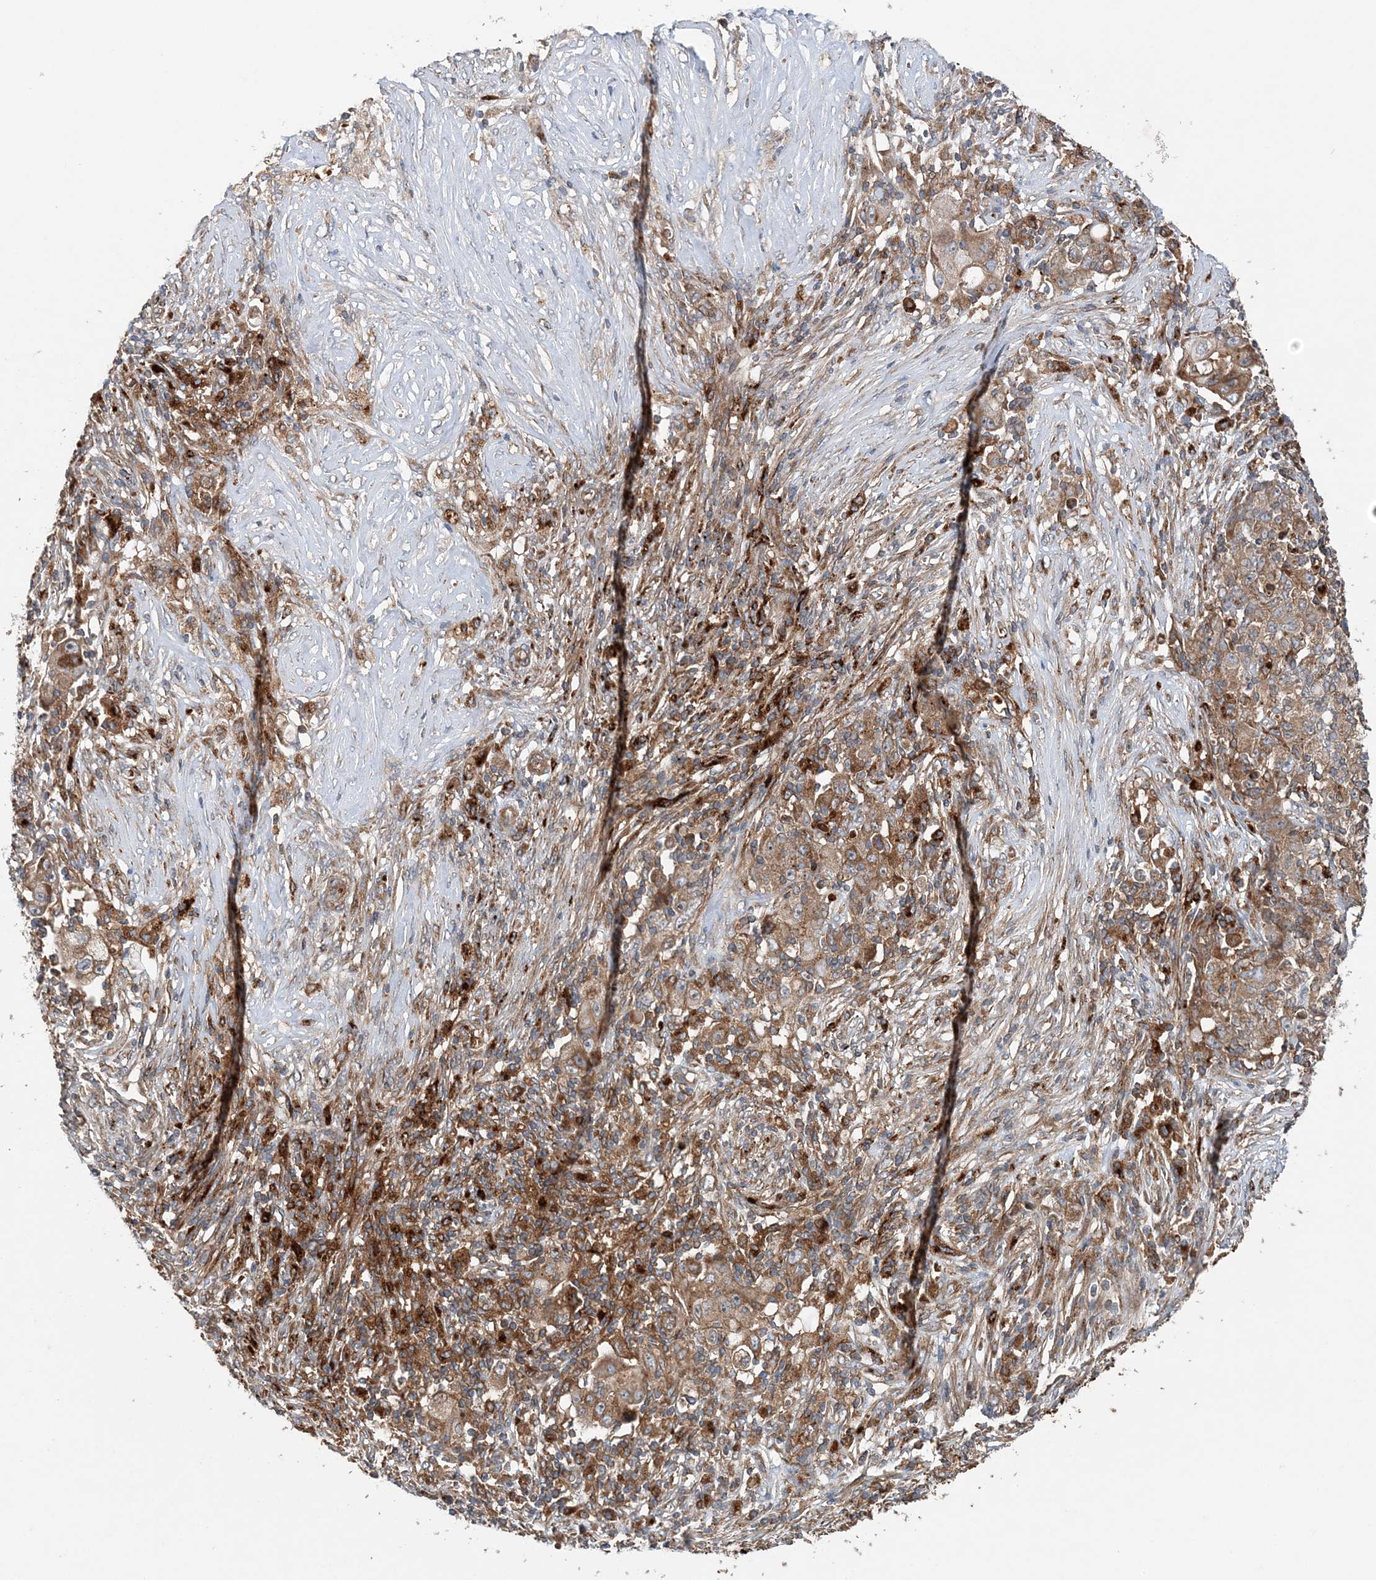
{"staining": {"intensity": "moderate", "quantity": ">75%", "location": "cytoplasmic/membranous"}, "tissue": "ovarian cancer", "cell_type": "Tumor cells", "image_type": "cancer", "snomed": [{"axis": "morphology", "description": "Carcinoma, endometroid"}, {"axis": "topography", "description": "Ovary"}], "caption": "An immunohistochemistry image of tumor tissue is shown. Protein staining in brown shows moderate cytoplasmic/membranous positivity in ovarian cancer within tumor cells.", "gene": "TTI1", "patient": {"sex": "female", "age": 42}}